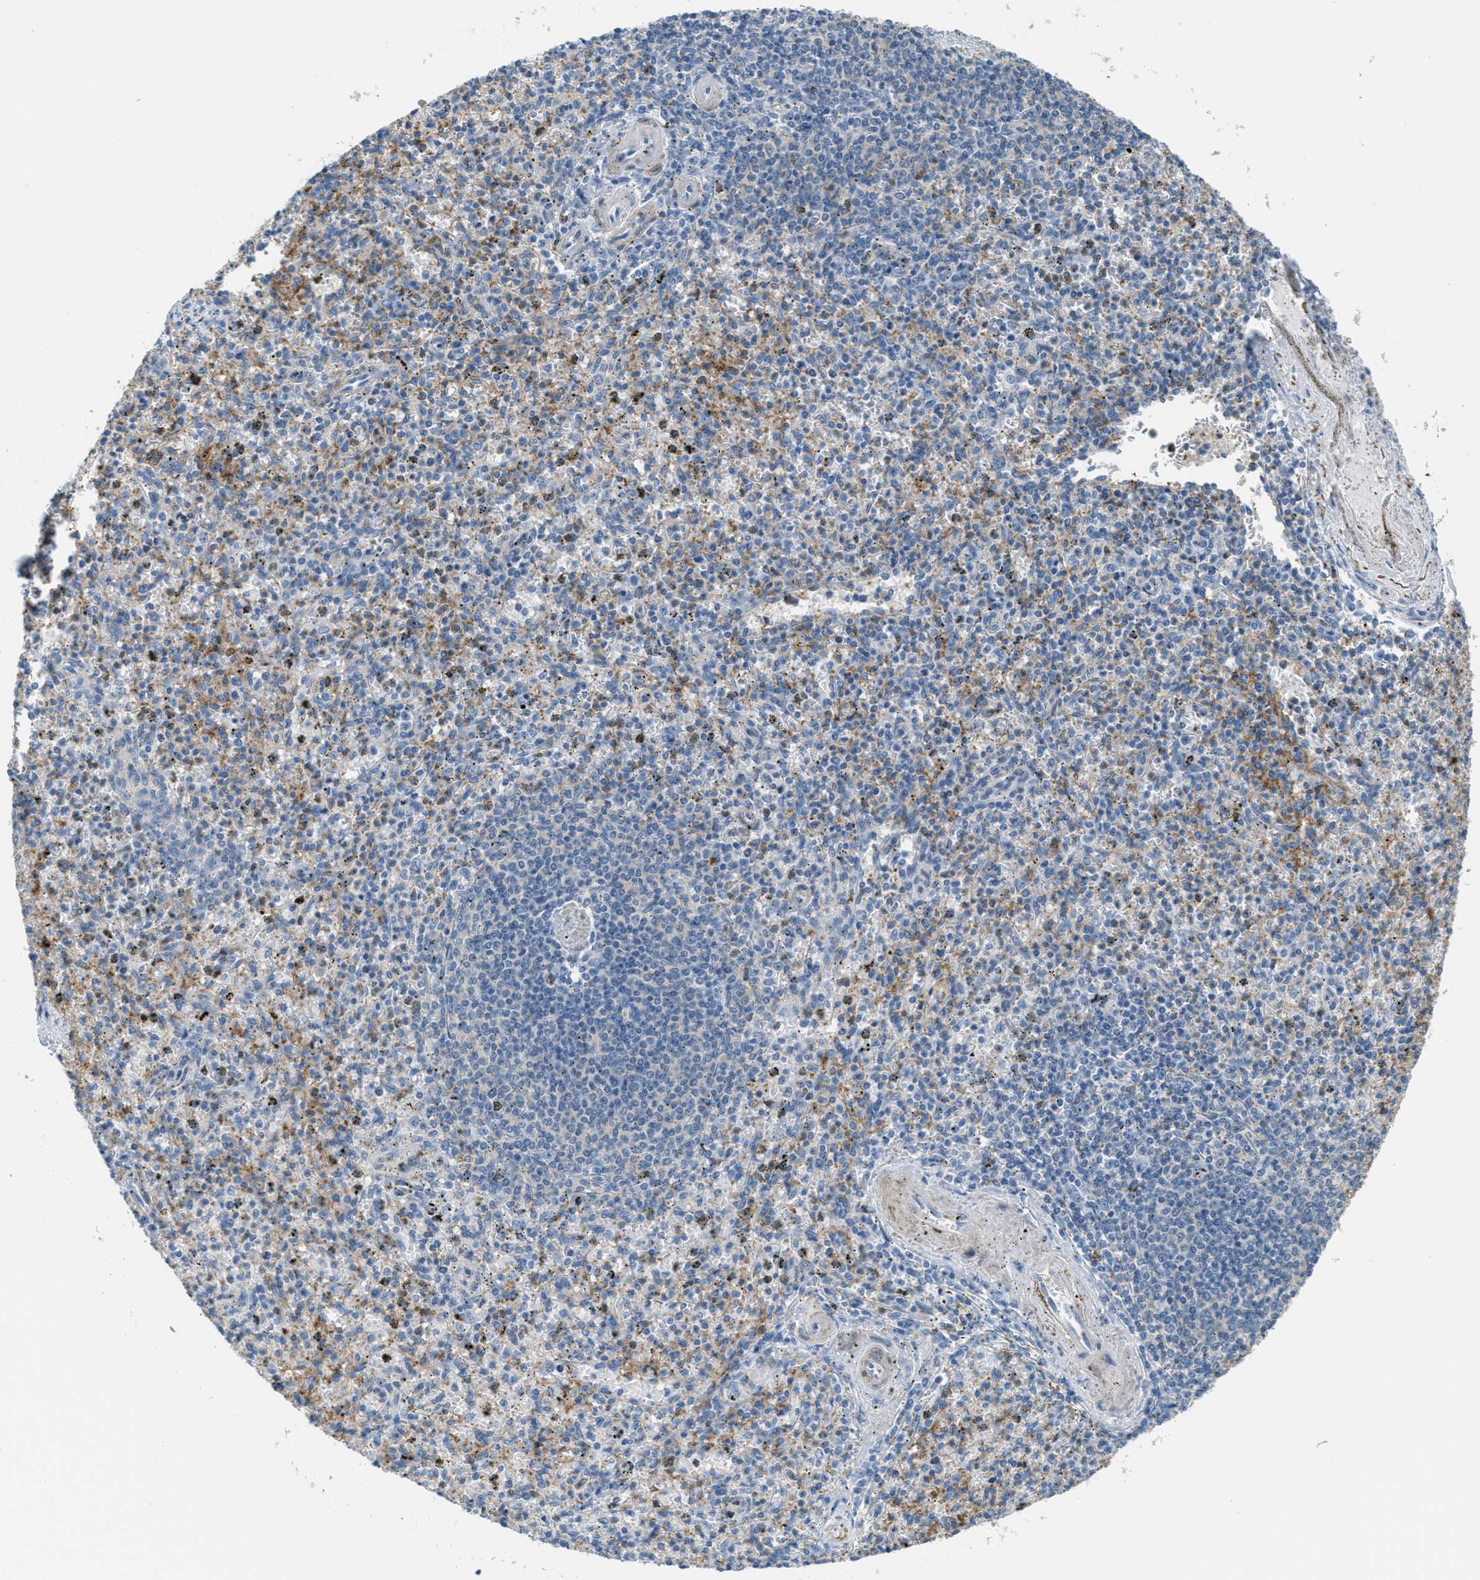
{"staining": {"intensity": "moderate", "quantity": "25%-75%", "location": "cytoplasmic/membranous"}, "tissue": "spleen", "cell_type": "Cells in red pulp", "image_type": "normal", "snomed": [{"axis": "morphology", "description": "Normal tissue, NOS"}, {"axis": "topography", "description": "Spleen"}], "caption": "Immunohistochemical staining of unremarkable human spleen reveals 25%-75% levels of moderate cytoplasmic/membranous protein staining in approximately 25%-75% of cells in red pulp. The staining was performed using DAB to visualize the protein expression in brown, while the nuclei were stained in blue with hematoxylin (Magnification: 20x).", "gene": "MAPRE2", "patient": {"sex": "male", "age": 72}}